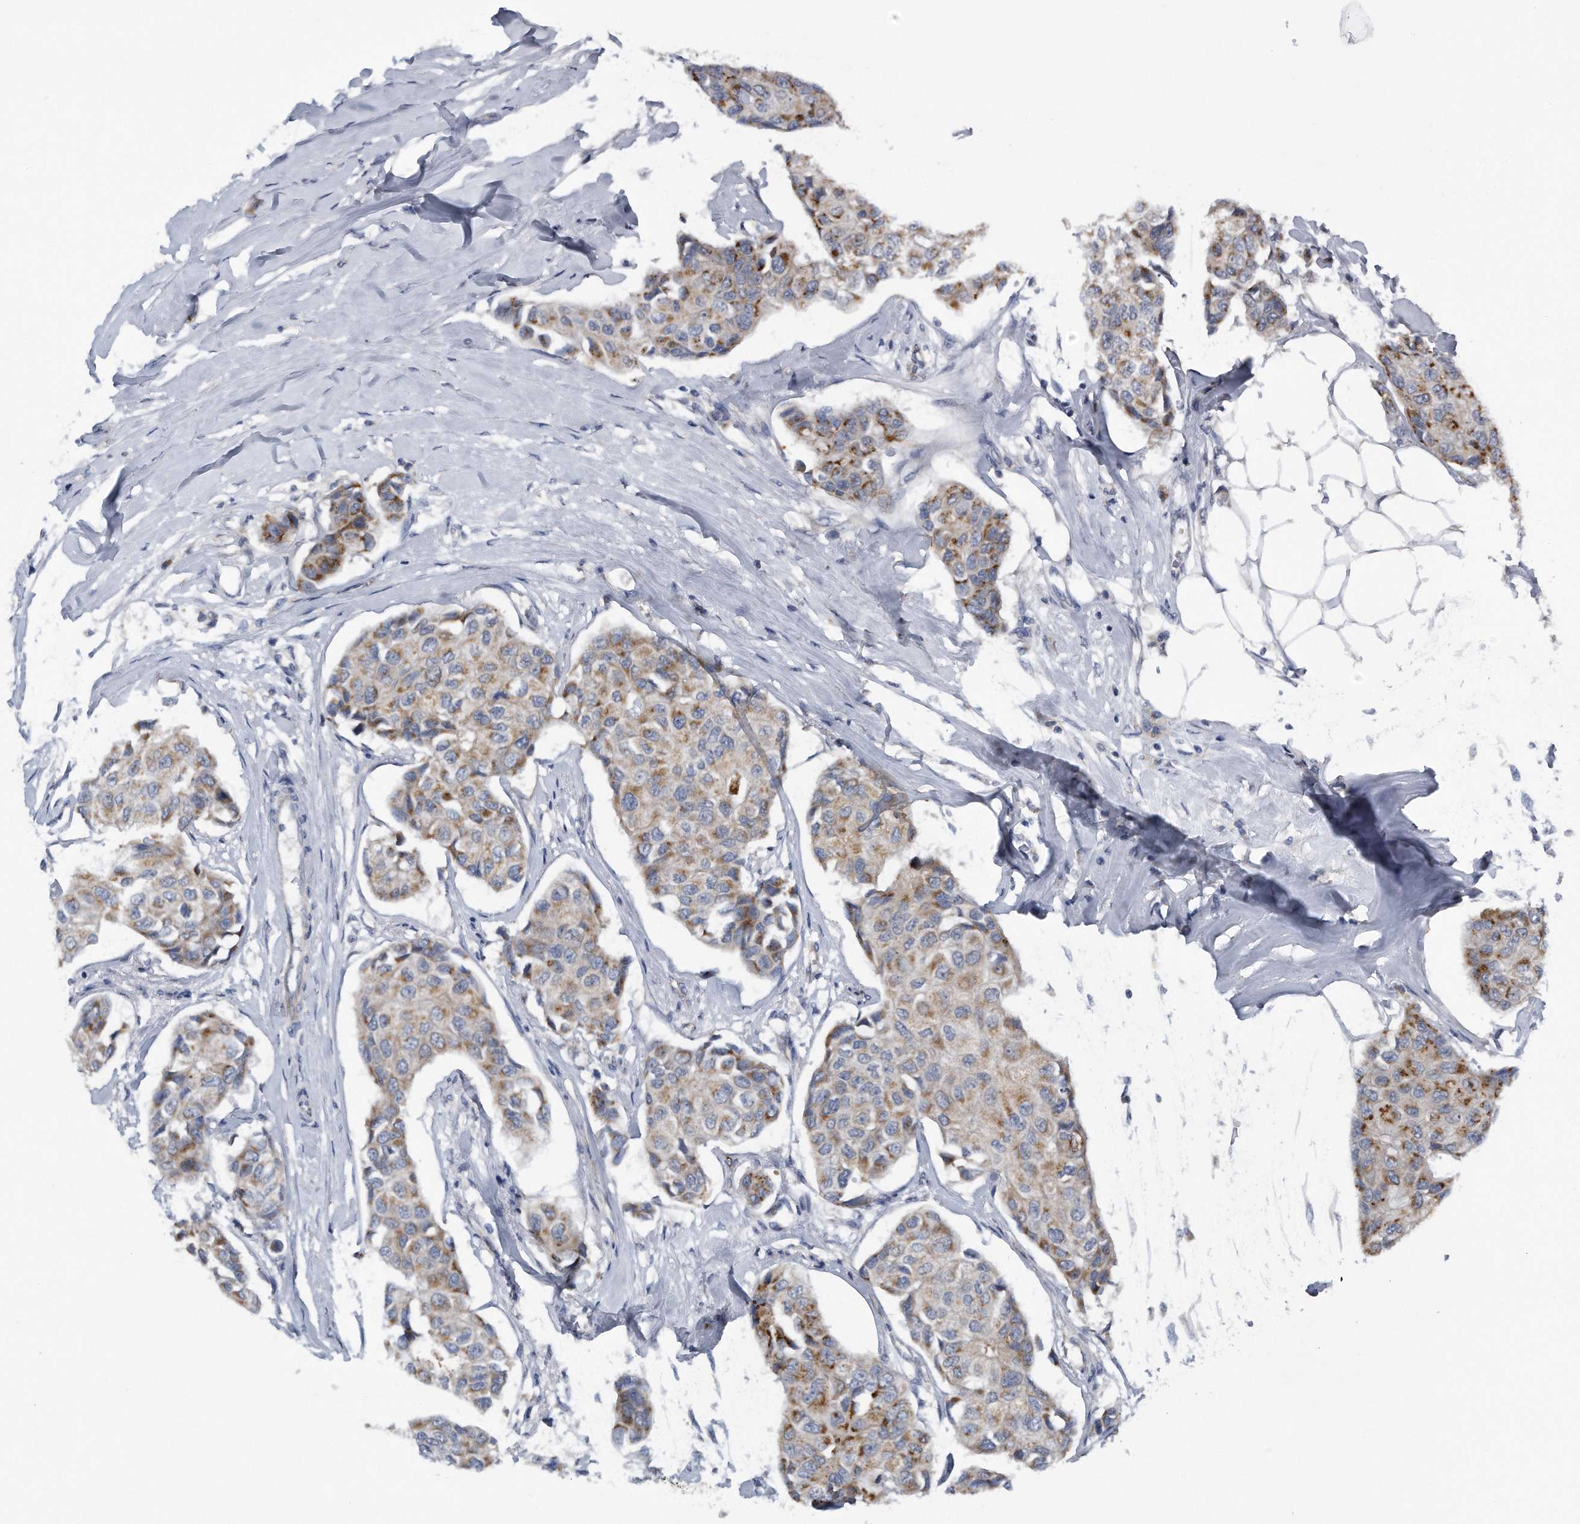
{"staining": {"intensity": "moderate", "quantity": ">75%", "location": "cytoplasmic/membranous"}, "tissue": "breast cancer", "cell_type": "Tumor cells", "image_type": "cancer", "snomed": [{"axis": "morphology", "description": "Duct carcinoma"}, {"axis": "topography", "description": "Breast"}], "caption": "This micrograph demonstrates immunohistochemistry staining of breast cancer (infiltrating ductal carcinoma), with medium moderate cytoplasmic/membranous expression in about >75% of tumor cells.", "gene": "LYRM4", "patient": {"sex": "female", "age": 80}}